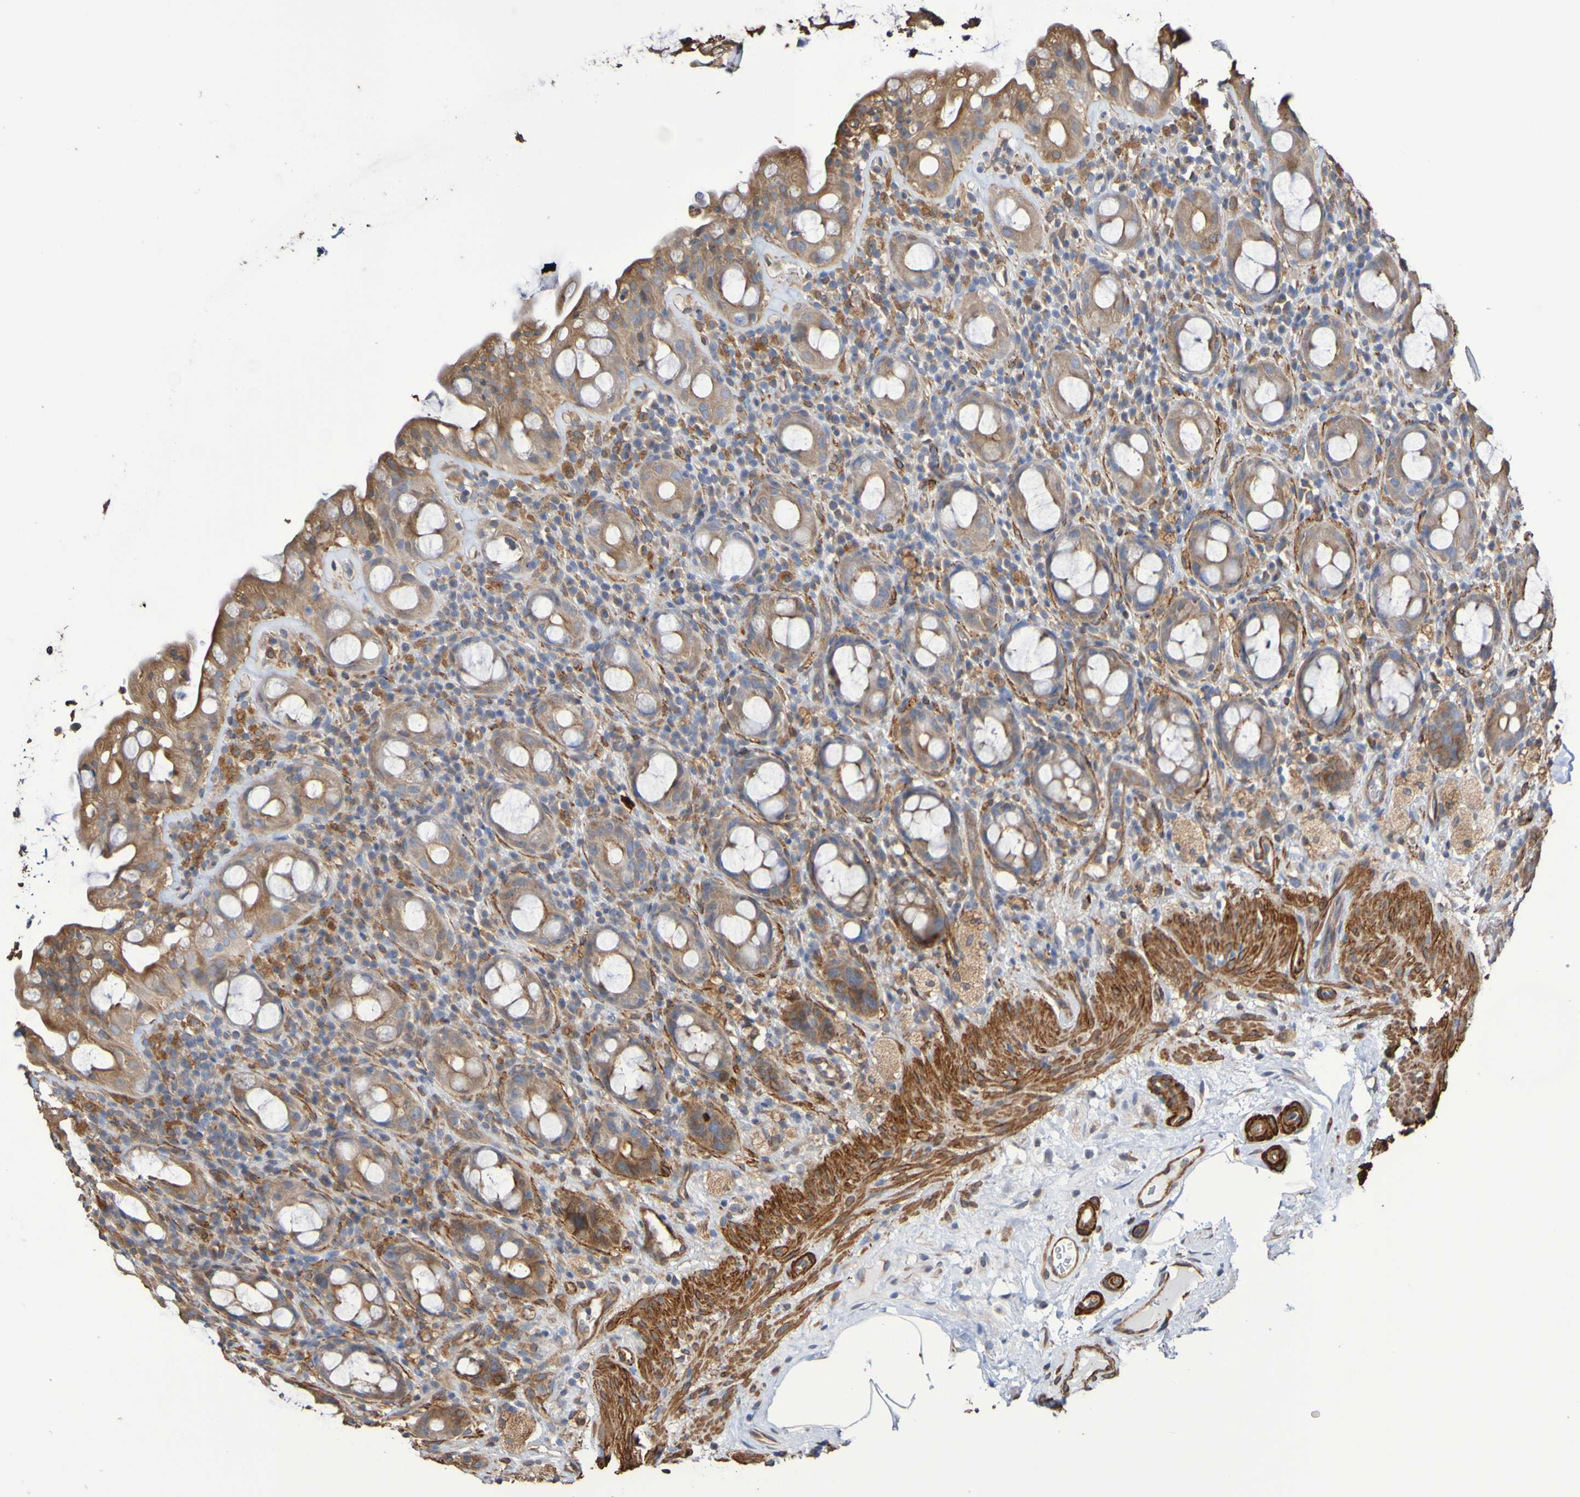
{"staining": {"intensity": "weak", "quantity": ">75%", "location": "cytoplasmic/membranous"}, "tissue": "rectum", "cell_type": "Glandular cells", "image_type": "normal", "snomed": [{"axis": "morphology", "description": "Normal tissue, NOS"}, {"axis": "topography", "description": "Rectum"}], "caption": "Immunohistochemical staining of normal human rectum demonstrates >75% levels of weak cytoplasmic/membranous protein expression in about >75% of glandular cells. Nuclei are stained in blue.", "gene": "RAB11A", "patient": {"sex": "male", "age": 44}}